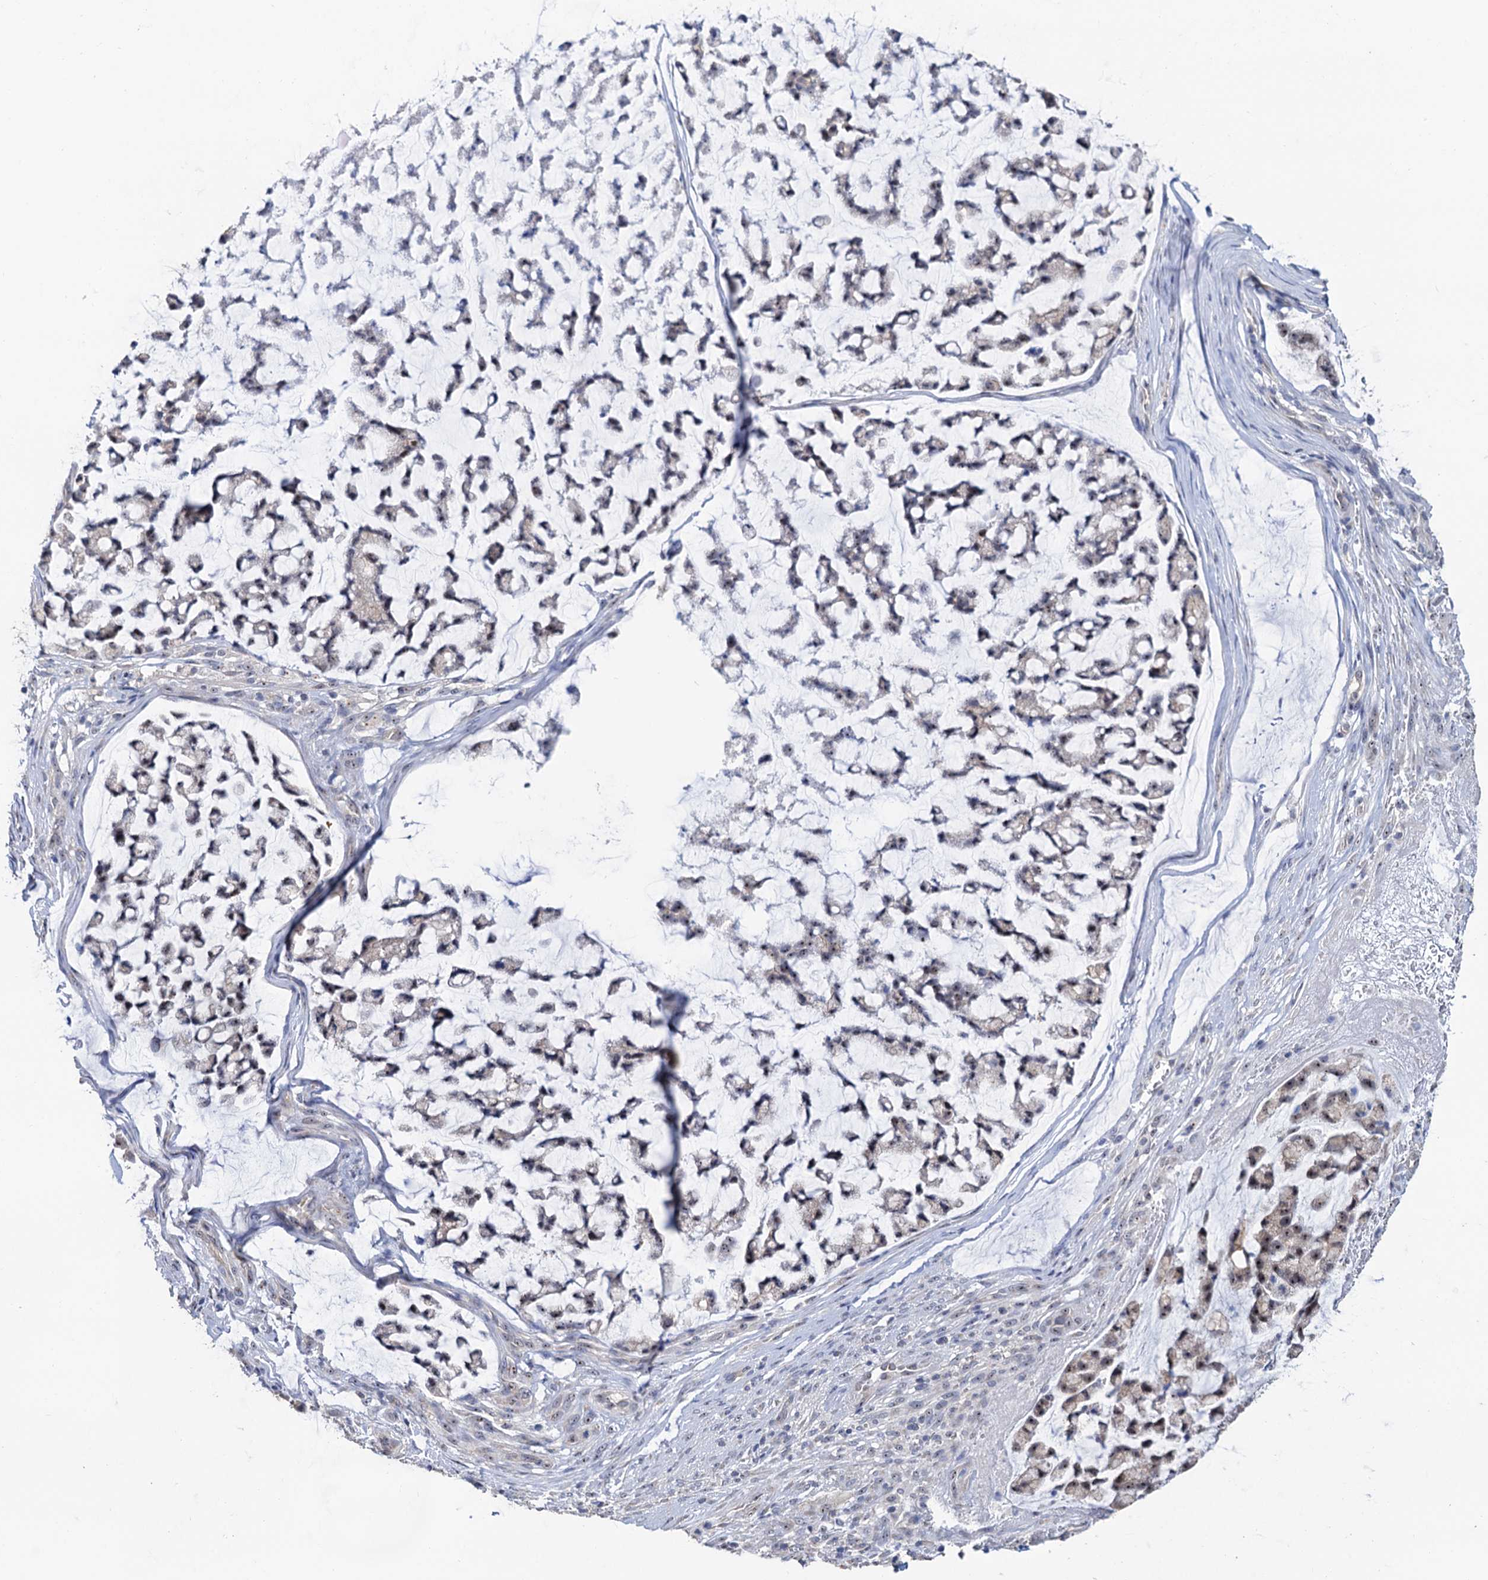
{"staining": {"intensity": "weak", "quantity": "25%-75%", "location": "nuclear"}, "tissue": "stomach cancer", "cell_type": "Tumor cells", "image_type": "cancer", "snomed": [{"axis": "morphology", "description": "Adenocarcinoma, NOS"}, {"axis": "topography", "description": "Stomach, lower"}], "caption": "Stomach cancer stained for a protein exhibits weak nuclear positivity in tumor cells. The protein of interest is shown in brown color, while the nuclei are stained blue.", "gene": "C2CD3", "patient": {"sex": "male", "age": 67}}